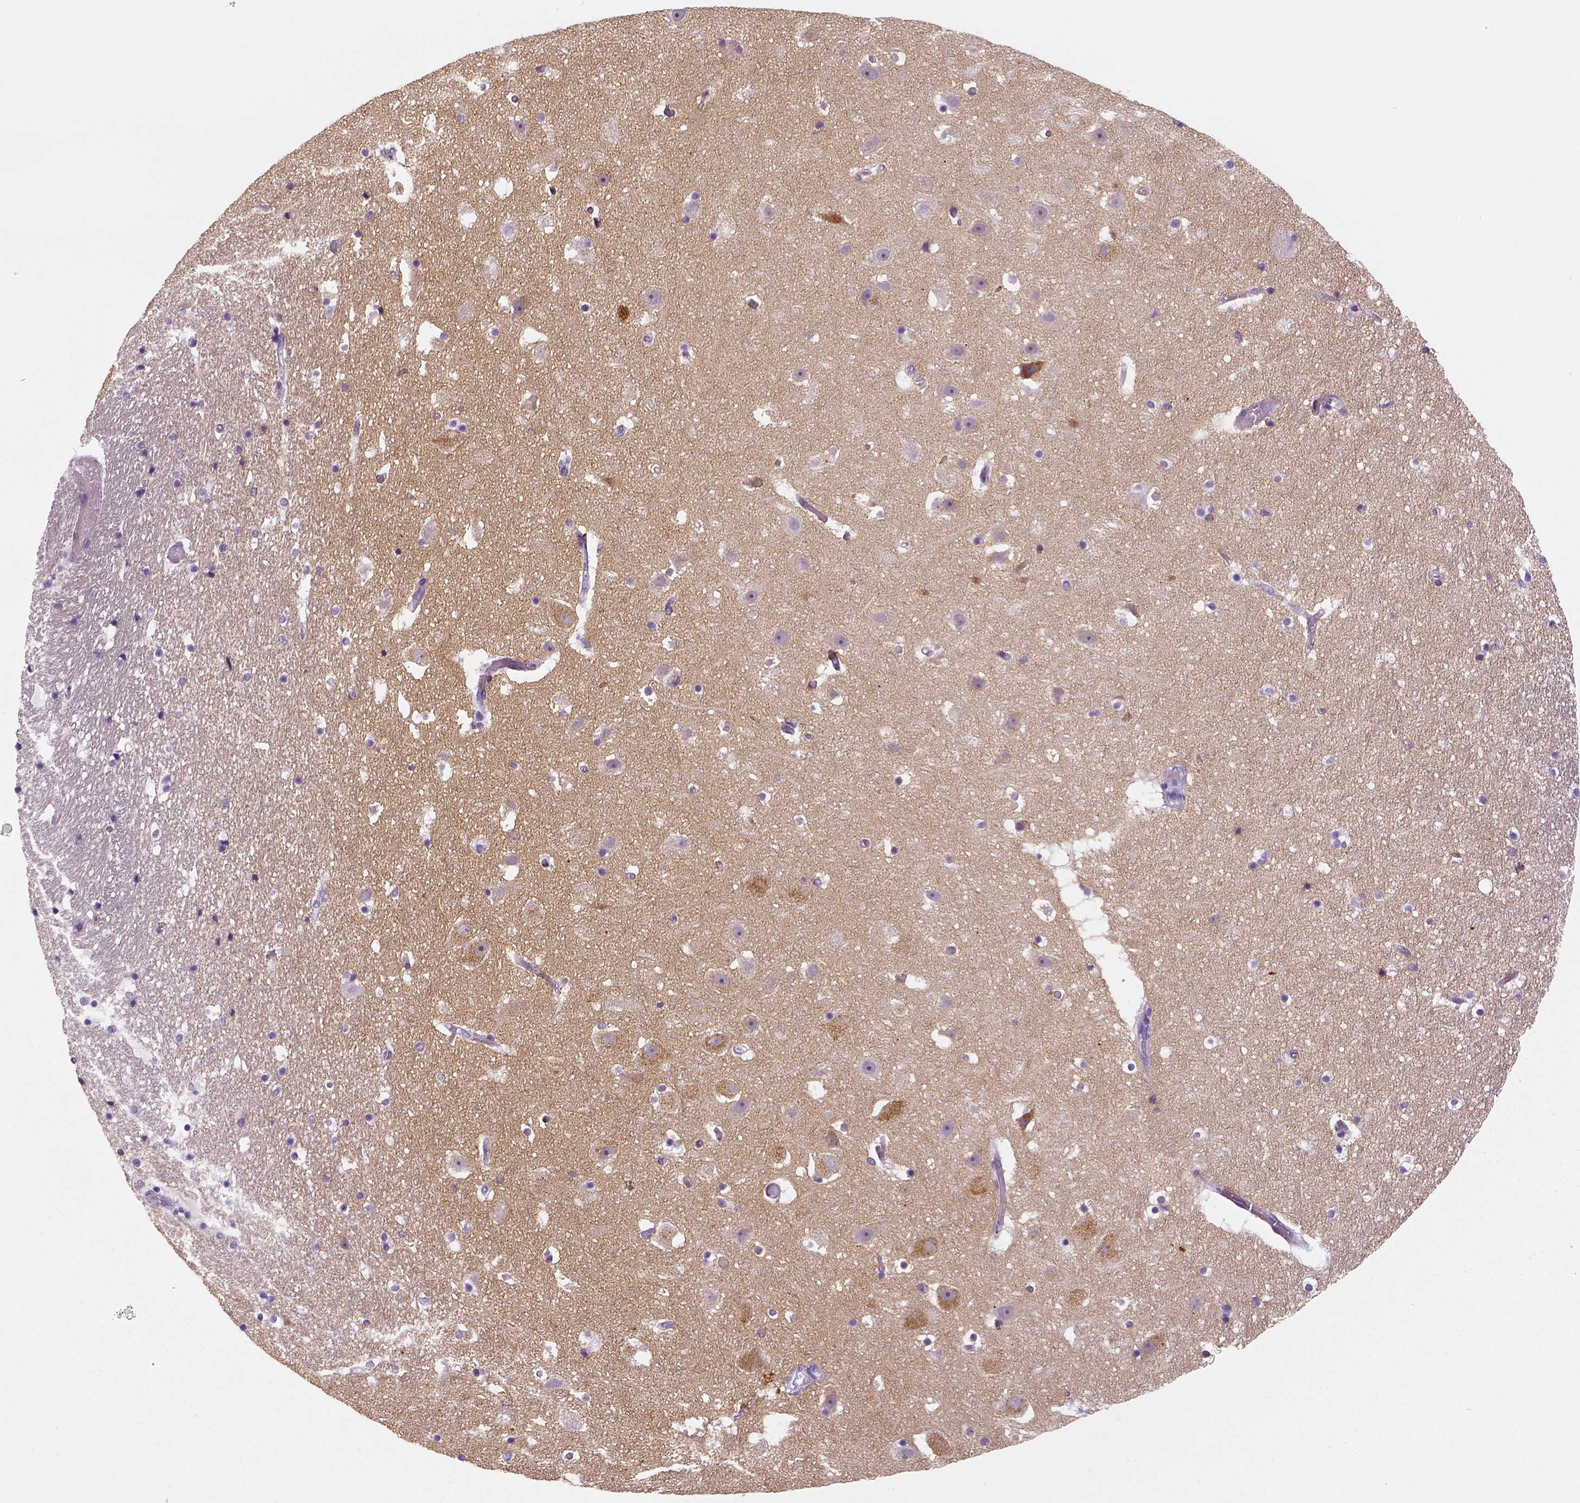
{"staining": {"intensity": "negative", "quantity": "none", "location": "none"}, "tissue": "hippocampus", "cell_type": "Glial cells", "image_type": "normal", "snomed": [{"axis": "morphology", "description": "Normal tissue, NOS"}, {"axis": "topography", "description": "Hippocampus"}], "caption": "The image shows no significant expression in glial cells of hippocampus.", "gene": "ENSG00000250349", "patient": {"sex": "male", "age": 26}}